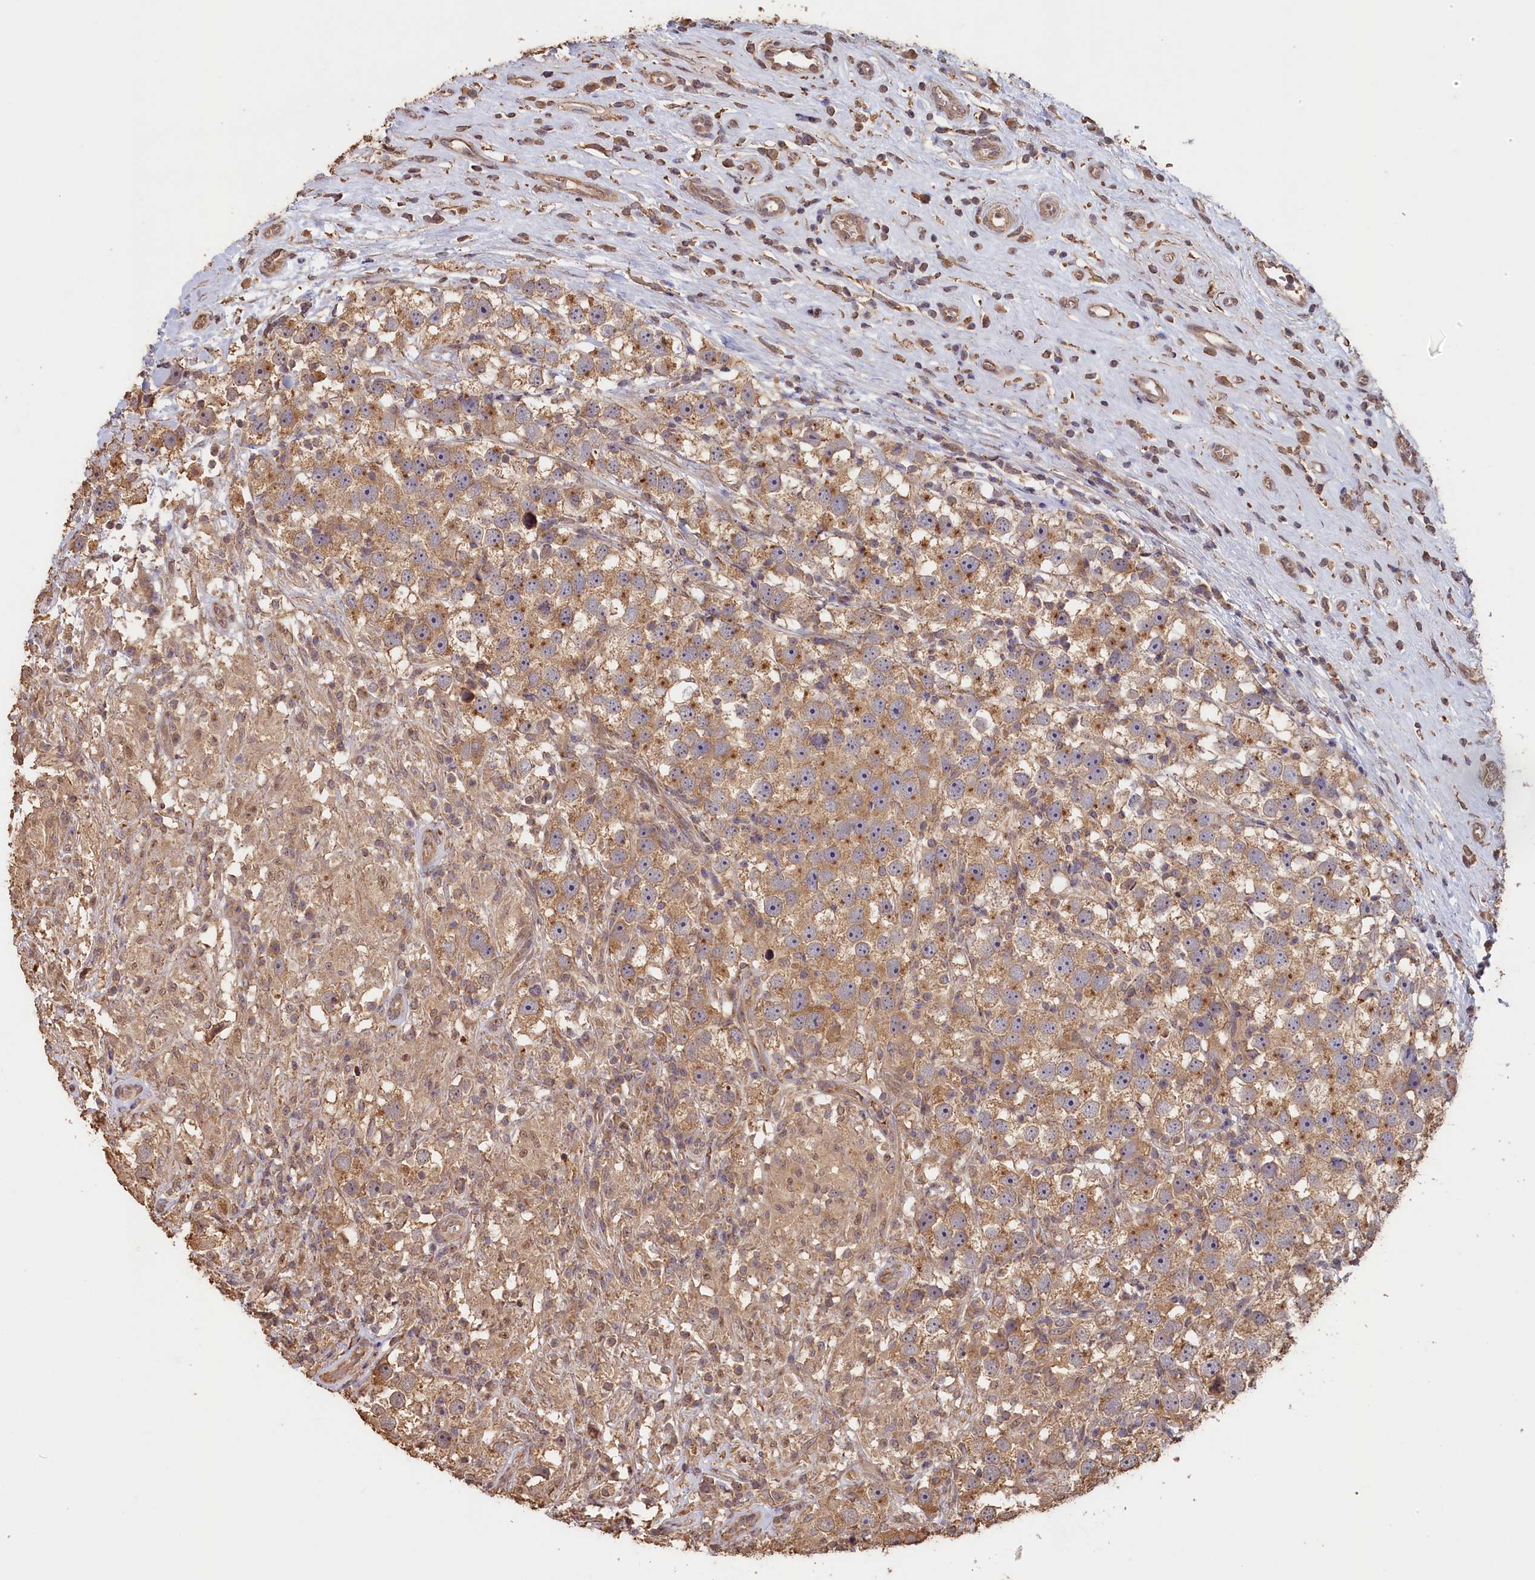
{"staining": {"intensity": "moderate", "quantity": ">75%", "location": "cytoplasmic/membranous"}, "tissue": "testis cancer", "cell_type": "Tumor cells", "image_type": "cancer", "snomed": [{"axis": "morphology", "description": "Seminoma, NOS"}, {"axis": "topography", "description": "Testis"}], "caption": "Moderate cytoplasmic/membranous protein expression is seen in approximately >75% of tumor cells in testis seminoma.", "gene": "STX16", "patient": {"sex": "male", "age": 49}}